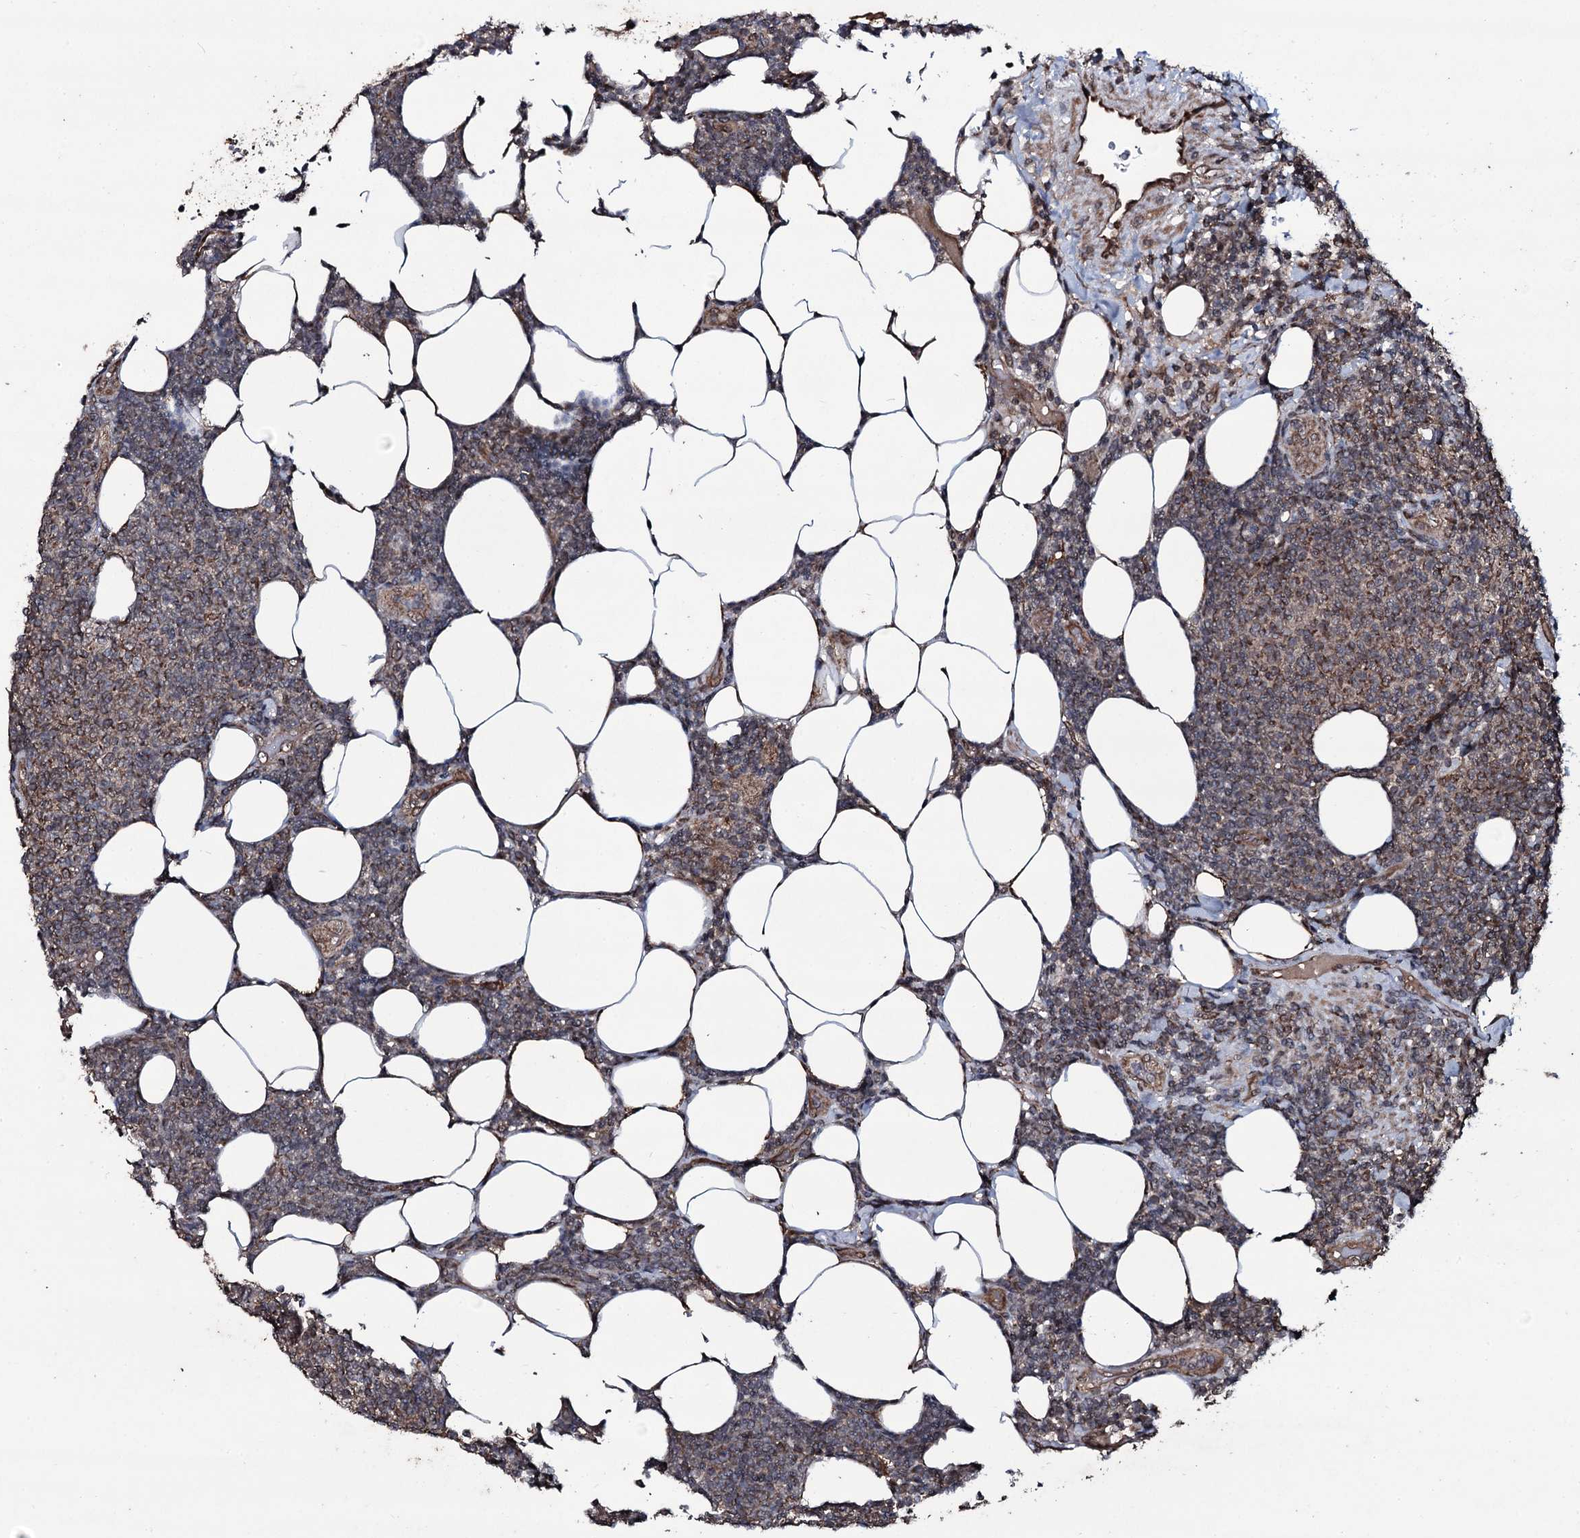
{"staining": {"intensity": "weak", "quantity": "25%-75%", "location": "cytoplasmic/membranous"}, "tissue": "lymphoma", "cell_type": "Tumor cells", "image_type": "cancer", "snomed": [{"axis": "morphology", "description": "Malignant lymphoma, non-Hodgkin's type, Low grade"}, {"axis": "topography", "description": "Lymph node"}], "caption": "DAB immunohistochemical staining of human lymphoma shows weak cytoplasmic/membranous protein positivity in about 25%-75% of tumor cells.", "gene": "MRPS31", "patient": {"sex": "male", "age": 66}}